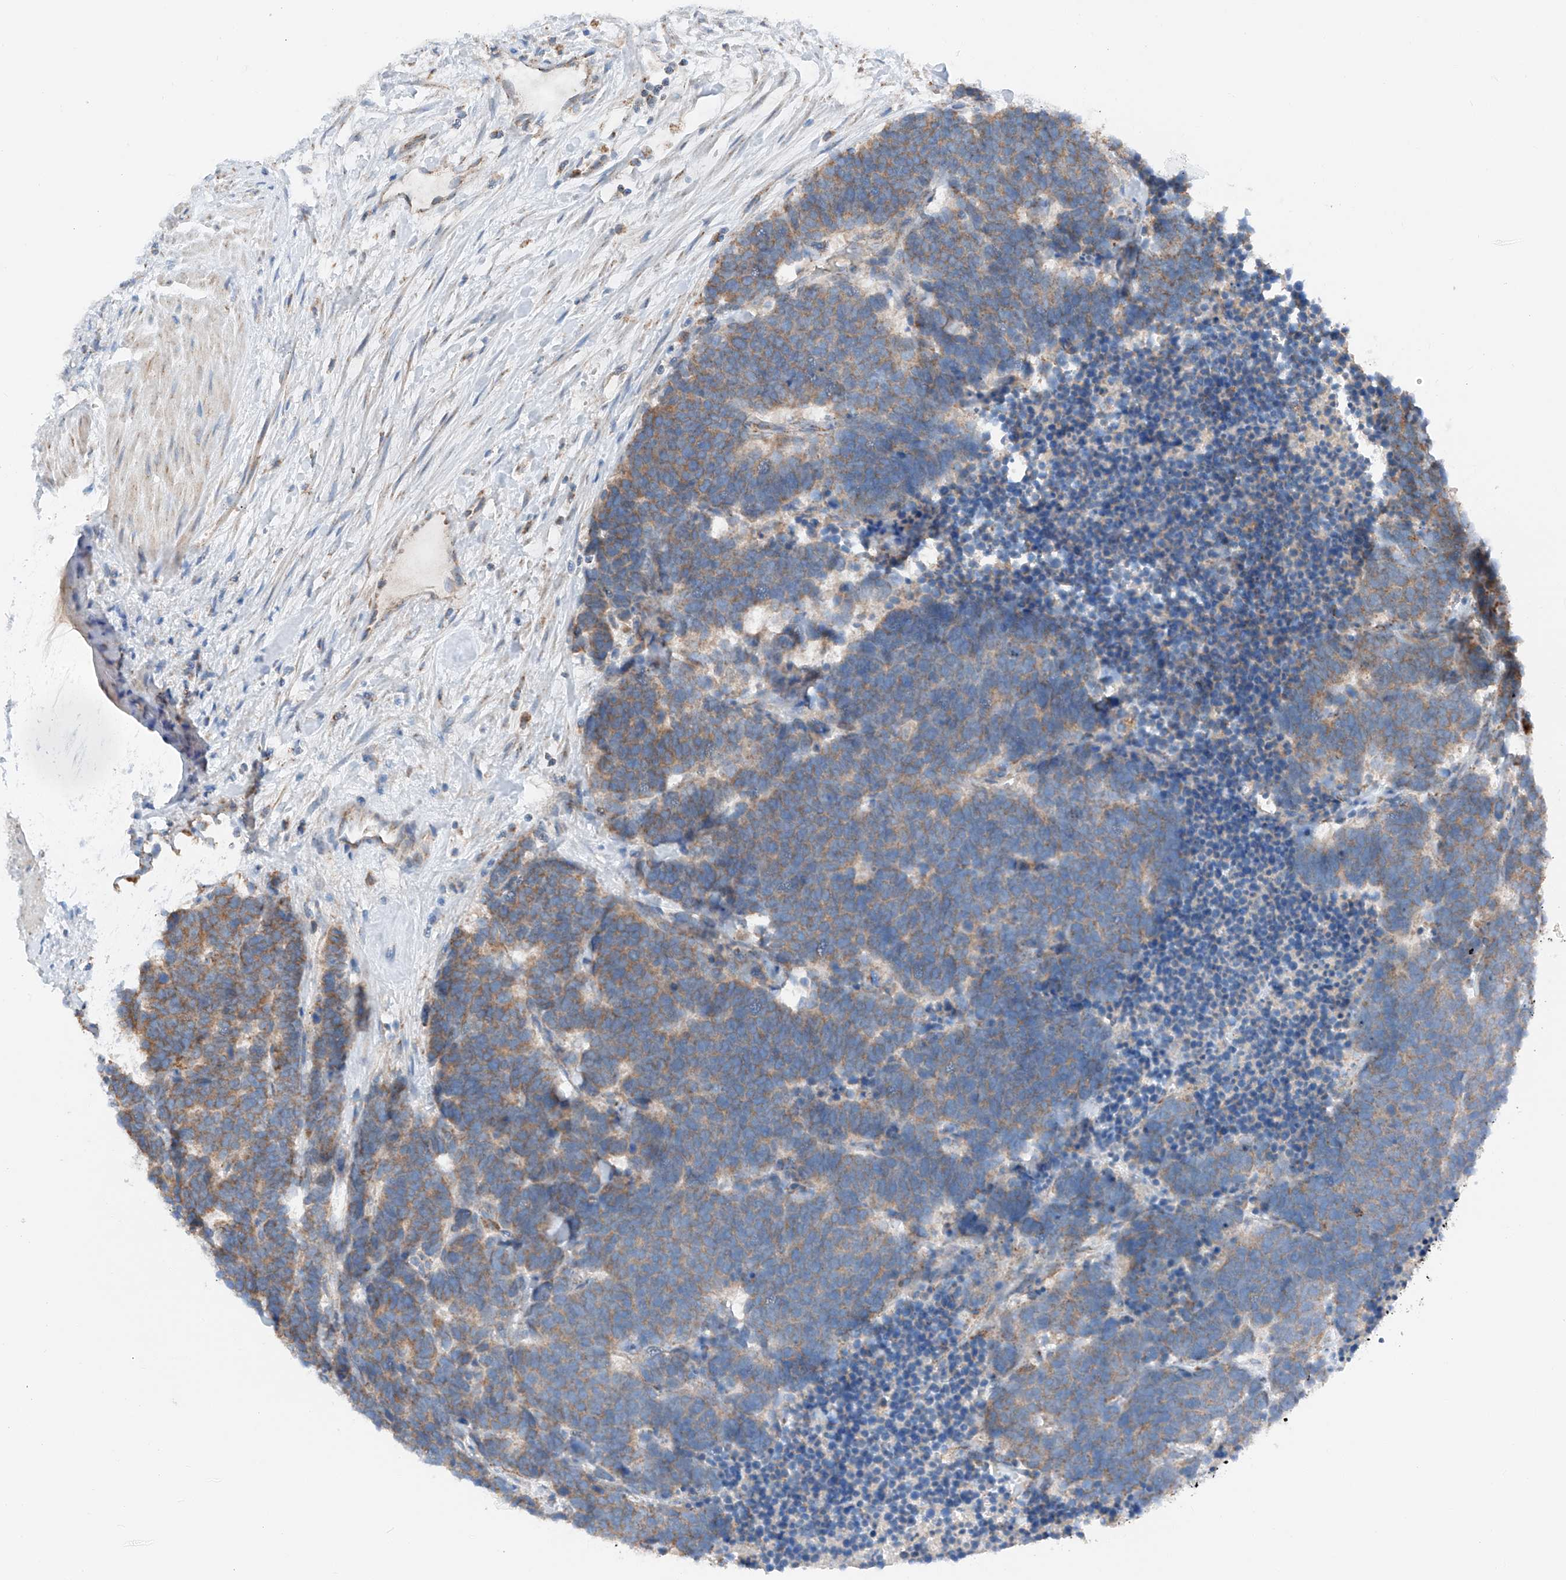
{"staining": {"intensity": "moderate", "quantity": "25%-75%", "location": "cytoplasmic/membranous"}, "tissue": "carcinoid", "cell_type": "Tumor cells", "image_type": "cancer", "snomed": [{"axis": "morphology", "description": "Carcinoma, NOS"}, {"axis": "morphology", "description": "Carcinoid, malignant, NOS"}, {"axis": "topography", "description": "Urinary bladder"}], "caption": "IHC of human carcinoid (malignant) exhibits medium levels of moderate cytoplasmic/membranous expression in approximately 25%-75% of tumor cells.", "gene": "MRAP", "patient": {"sex": "male", "age": 57}}